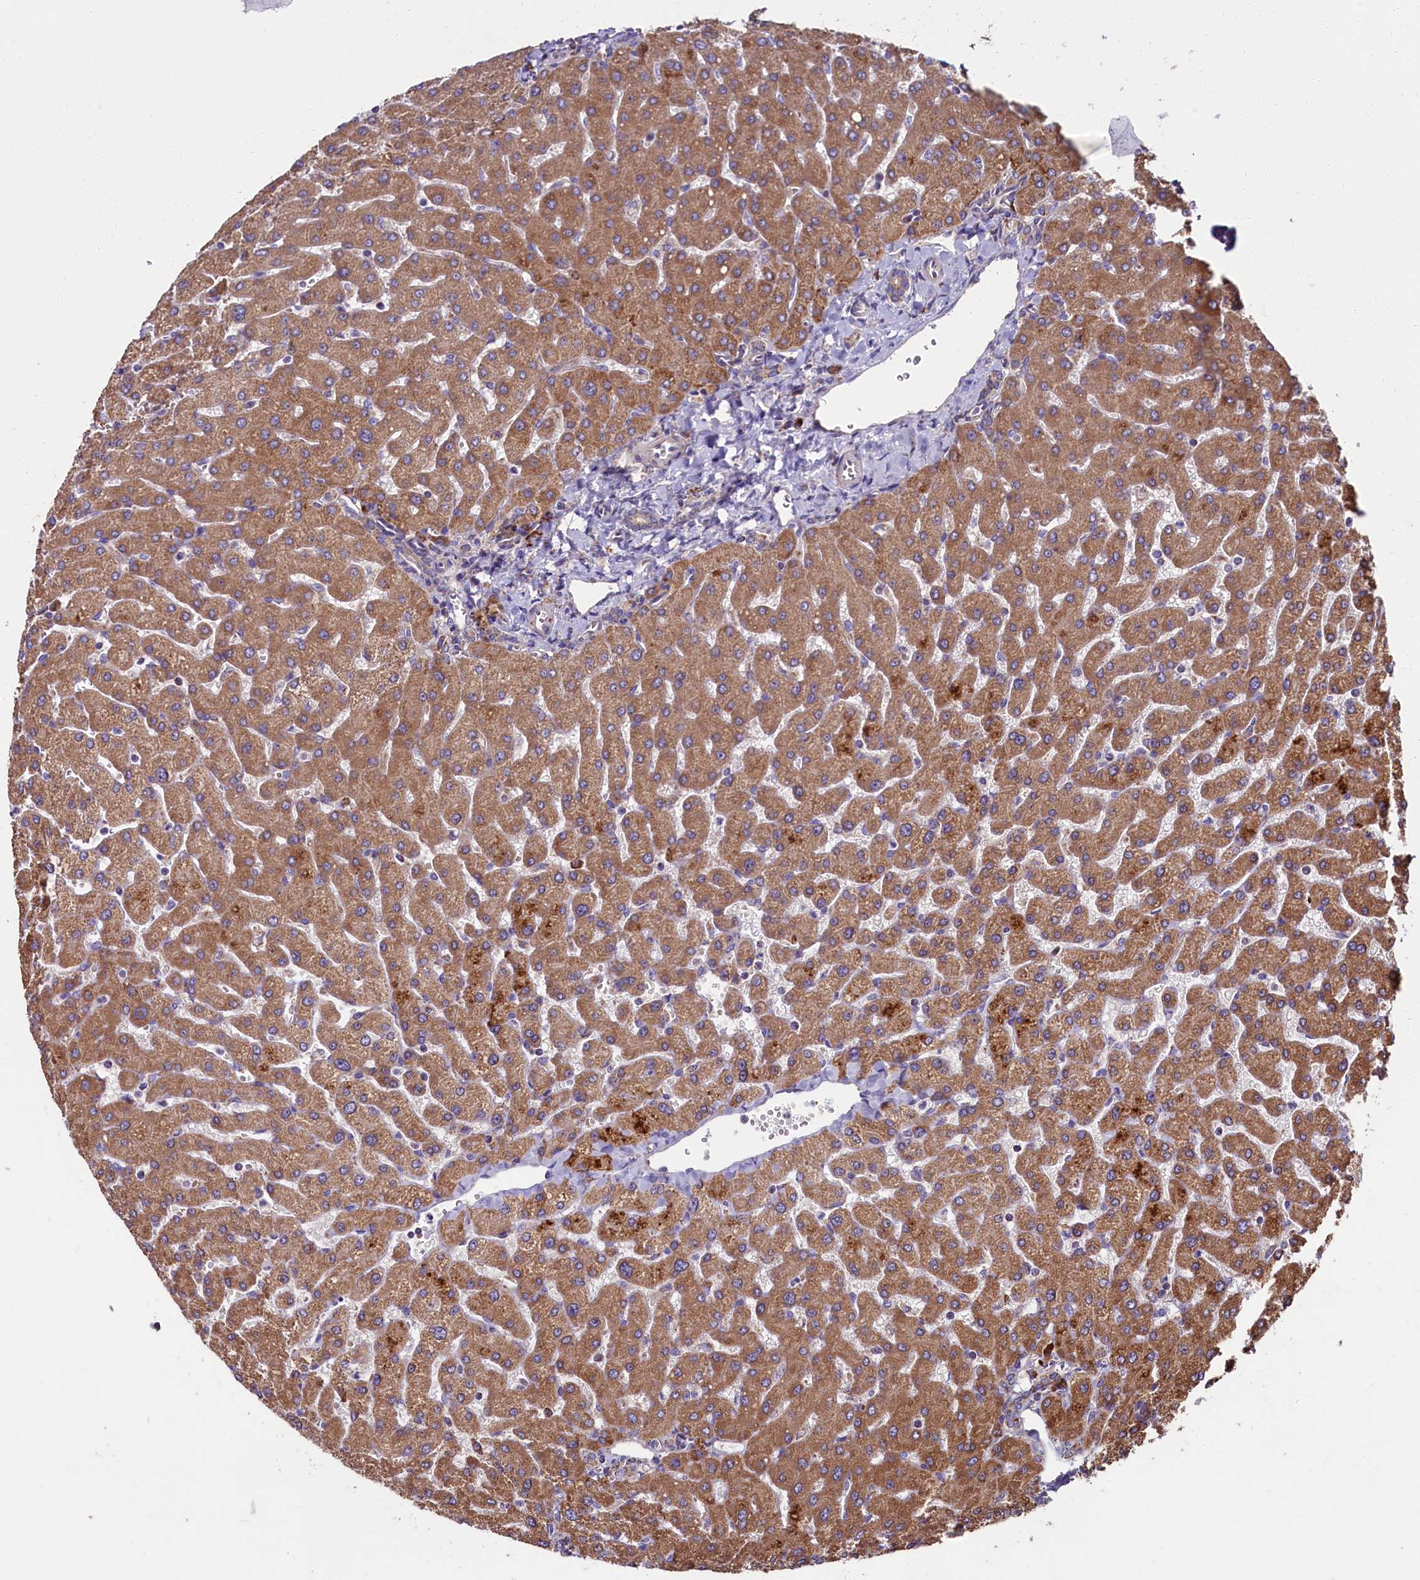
{"staining": {"intensity": "weak", "quantity": "25%-75%", "location": "cytoplasmic/membranous"}, "tissue": "liver", "cell_type": "Cholangiocytes", "image_type": "normal", "snomed": [{"axis": "morphology", "description": "Normal tissue, NOS"}, {"axis": "topography", "description": "Liver"}], "caption": "The micrograph exhibits a brown stain indicating the presence of a protein in the cytoplasmic/membranous of cholangiocytes in liver. (IHC, brightfield microscopy, high magnification).", "gene": "ZSWIM1", "patient": {"sex": "male", "age": 55}}